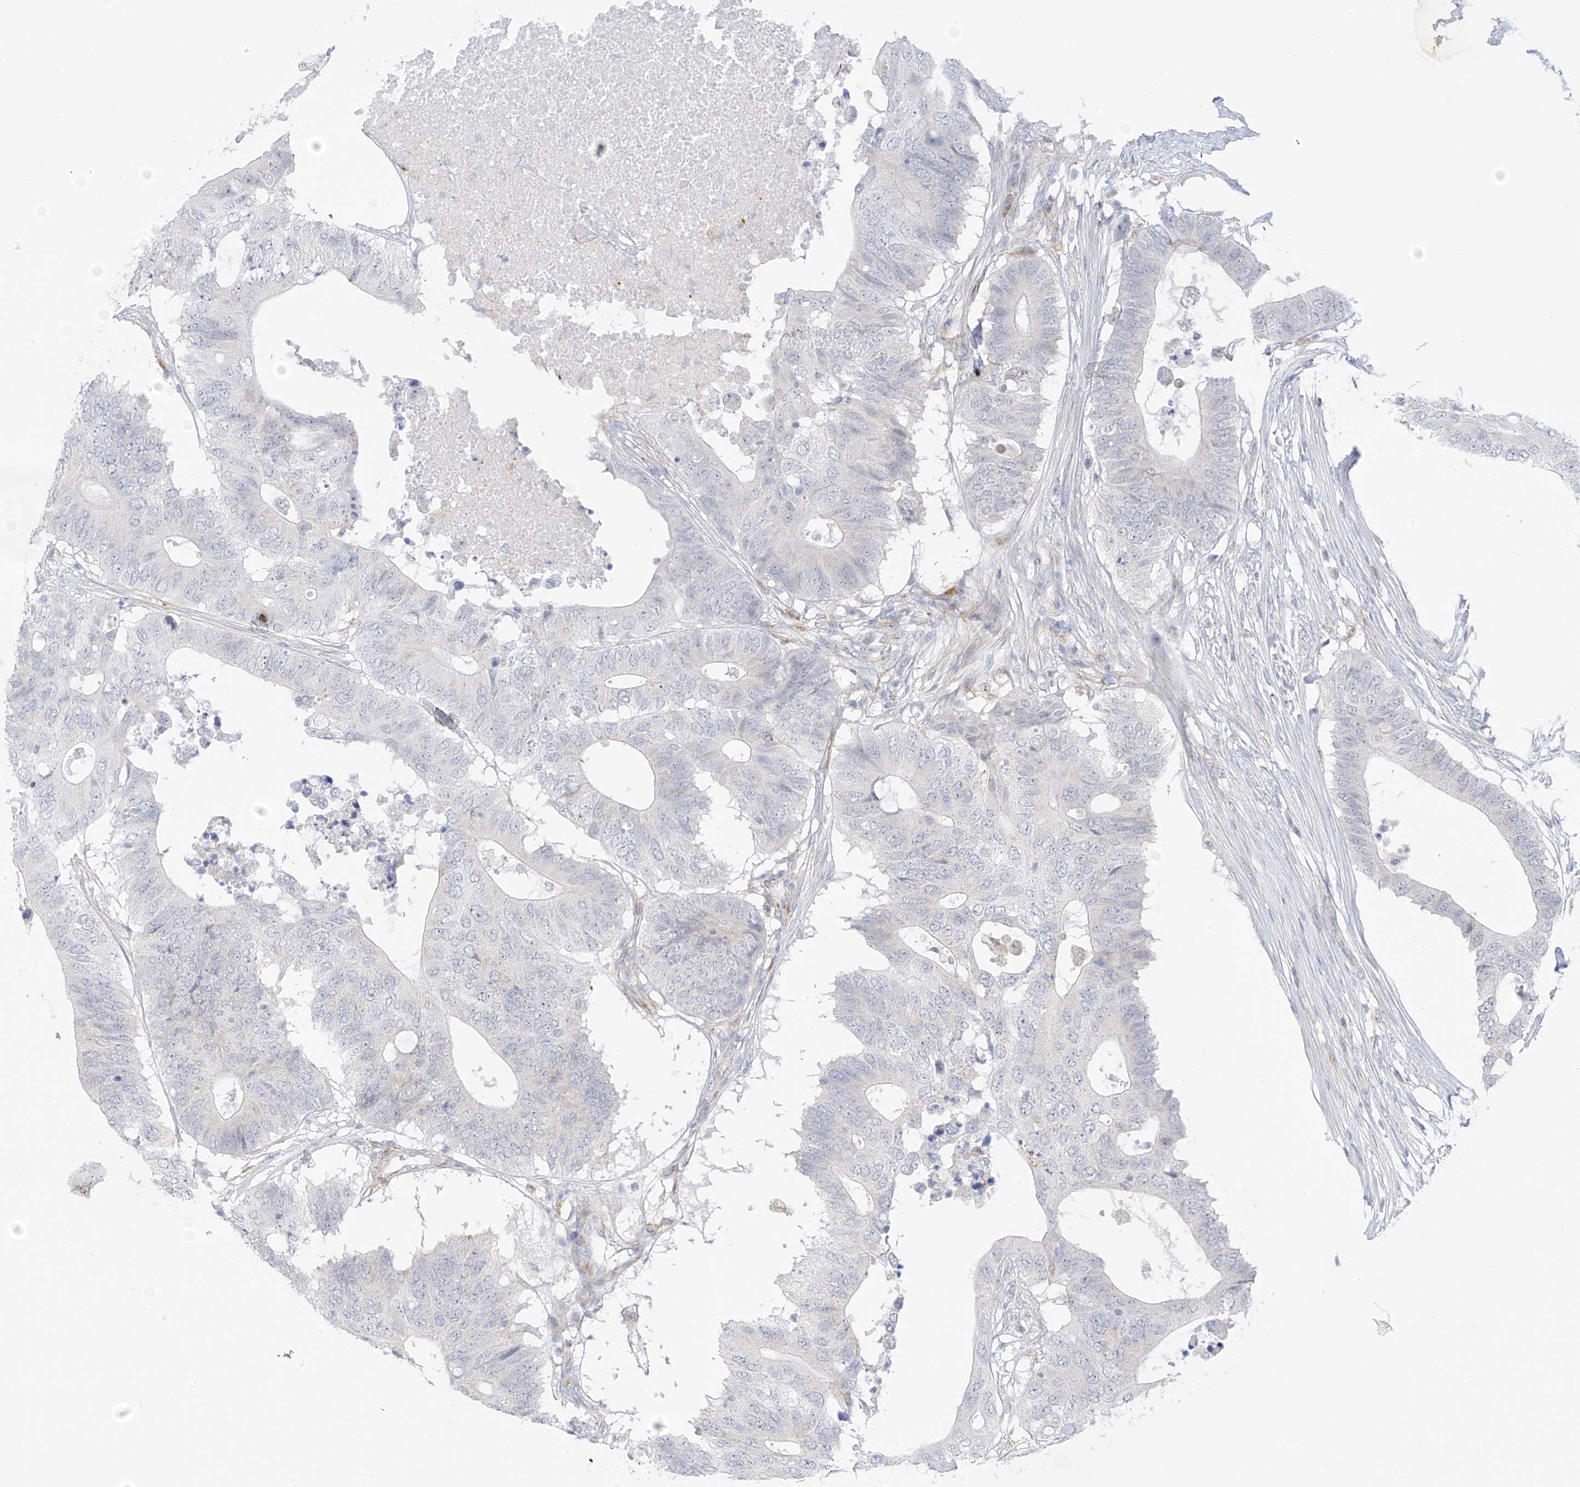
{"staining": {"intensity": "negative", "quantity": "none", "location": "none"}, "tissue": "colorectal cancer", "cell_type": "Tumor cells", "image_type": "cancer", "snomed": [{"axis": "morphology", "description": "Adenocarcinoma, NOS"}, {"axis": "topography", "description": "Colon"}], "caption": "IHC photomicrograph of human colorectal cancer stained for a protein (brown), which exhibits no expression in tumor cells.", "gene": "HS6ST2", "patient": {"sex": "male", "age": 71}}